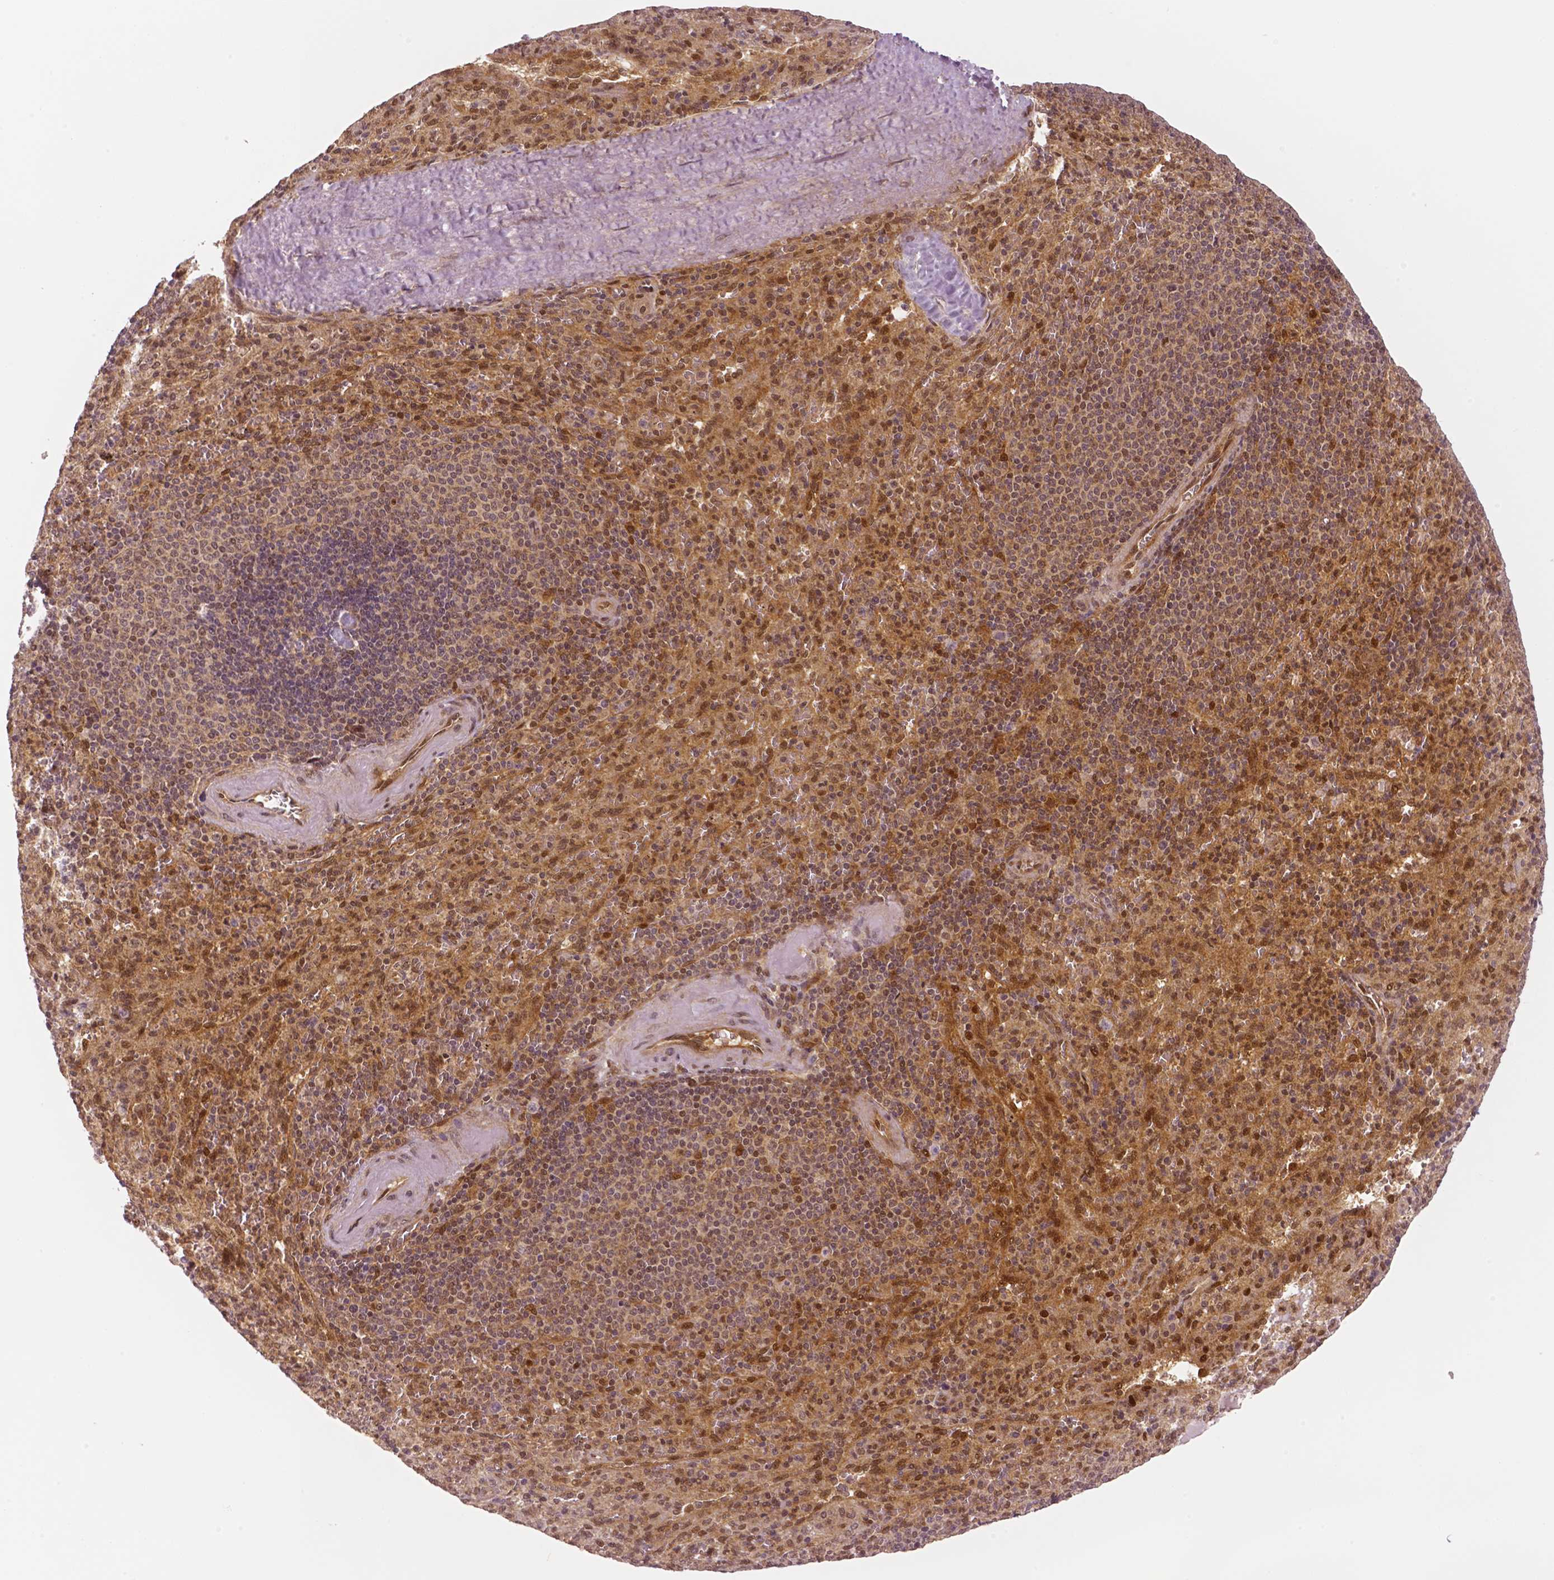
{"staining": {"intensity": "moderate", "quantity": ">75%", "location": "cytoplasmic/membranous,nuclear"}, "tissue": "spleen", "cell_type": "Cells in red pulp", "image_type": "normal", "snomed": [{"axis": "morphology", "description": "Normal tissue, NOS"}, {"axis": "topography", "description": "Spleen"}], "caption": "Unremarkable spleen demonstrates moderate cytoplasmic/membranous,nuclear positivity in approximately >75% of cells in red pulp The protein of interest is shown in brown color, while the nuclei are stained blue..", "gene": "STAT3", "patient": {"sex": "male", "age": 57}}